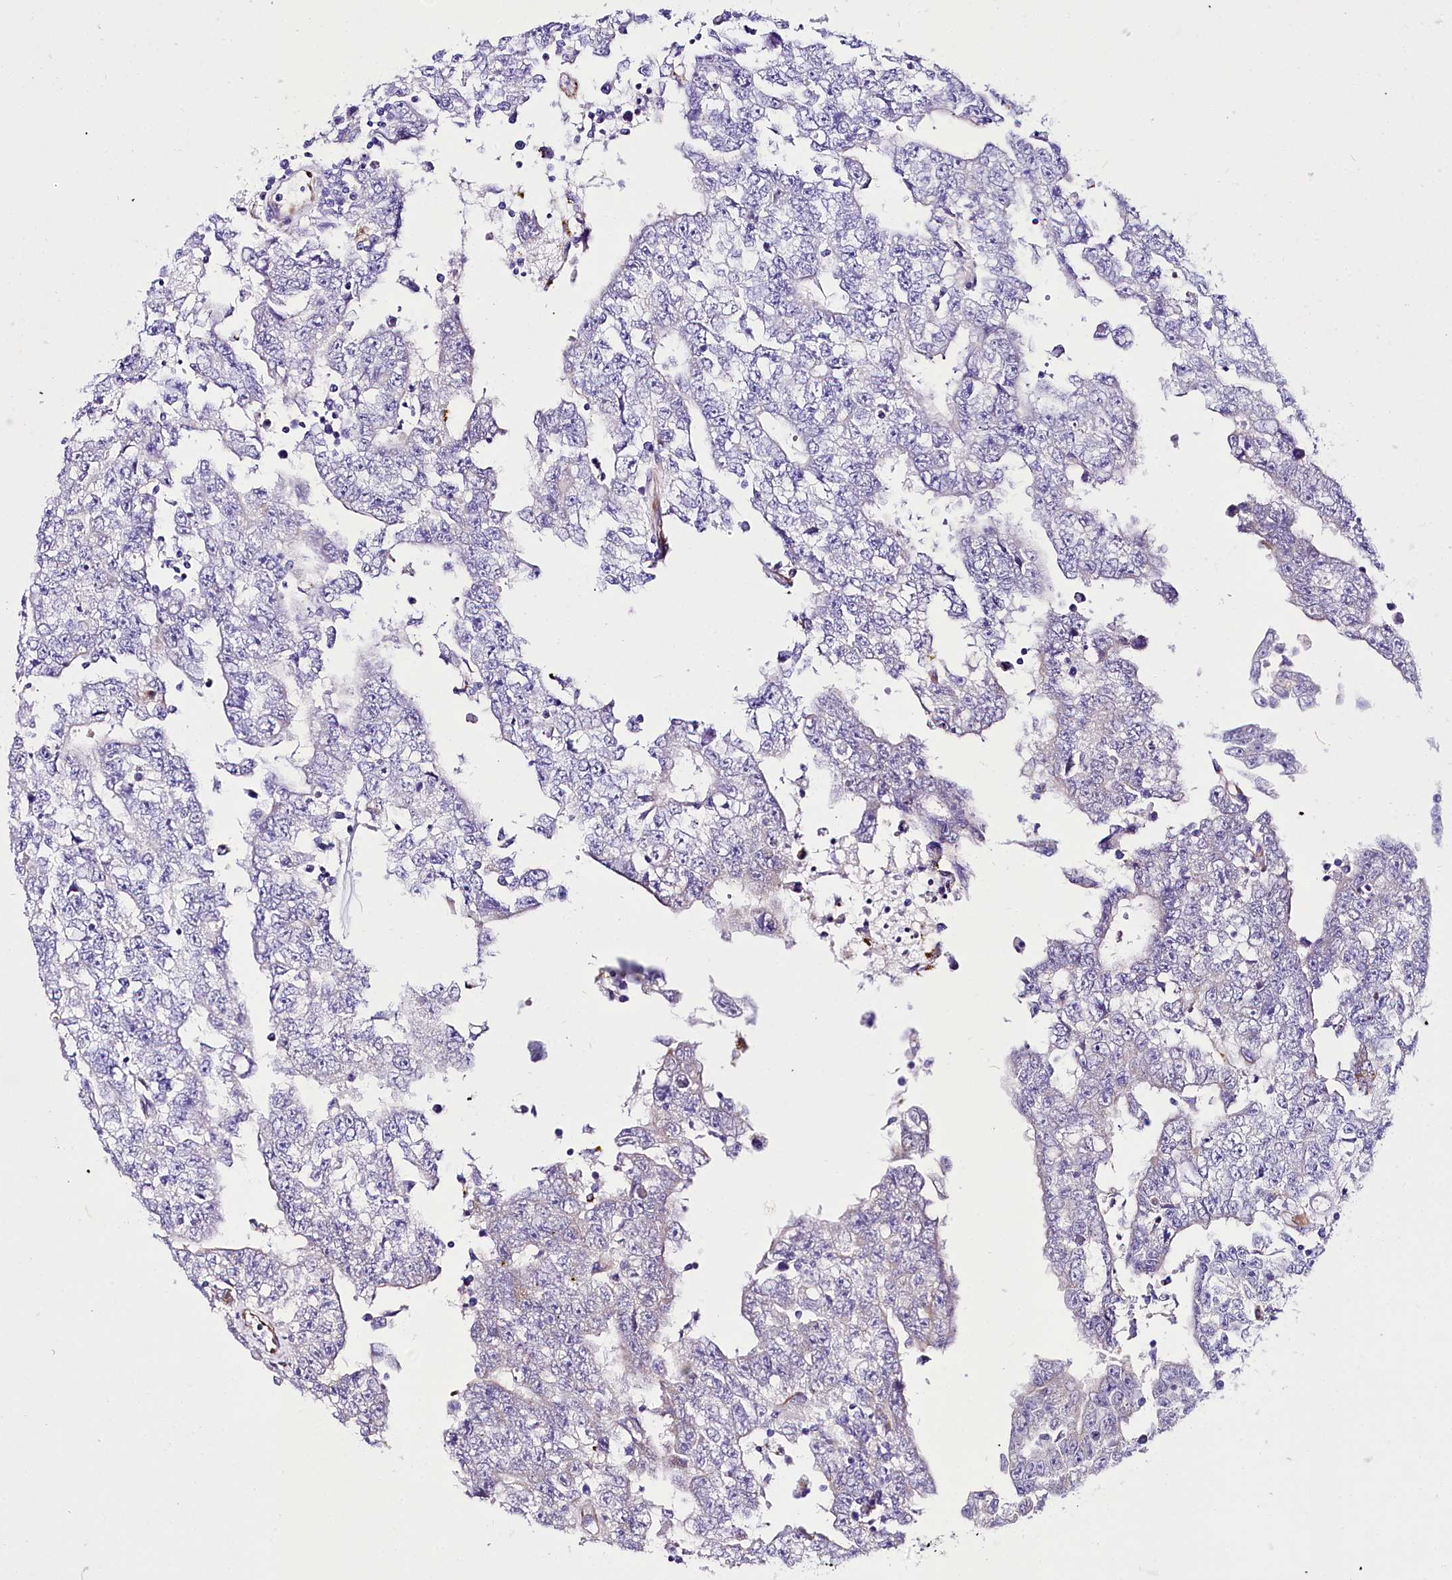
{"staining": {"intensity": "negative", "quantity": "none", "location": "none"}, "tissue": "testis cancer", "cell_type": "Tumor cells", "image_type": "cancer", "snomed": [{"axis": "morphology", "description": "Carcinoma, Embryonal, NOS"}, {"axis": "topography", "description": "Testis"}], "caption": "Immunohistochemistry (IHC) of testis cancer displays no staining in tumor cells.", "gene": "A2ML1", "patient": {"sex": "male", "age": 25}}